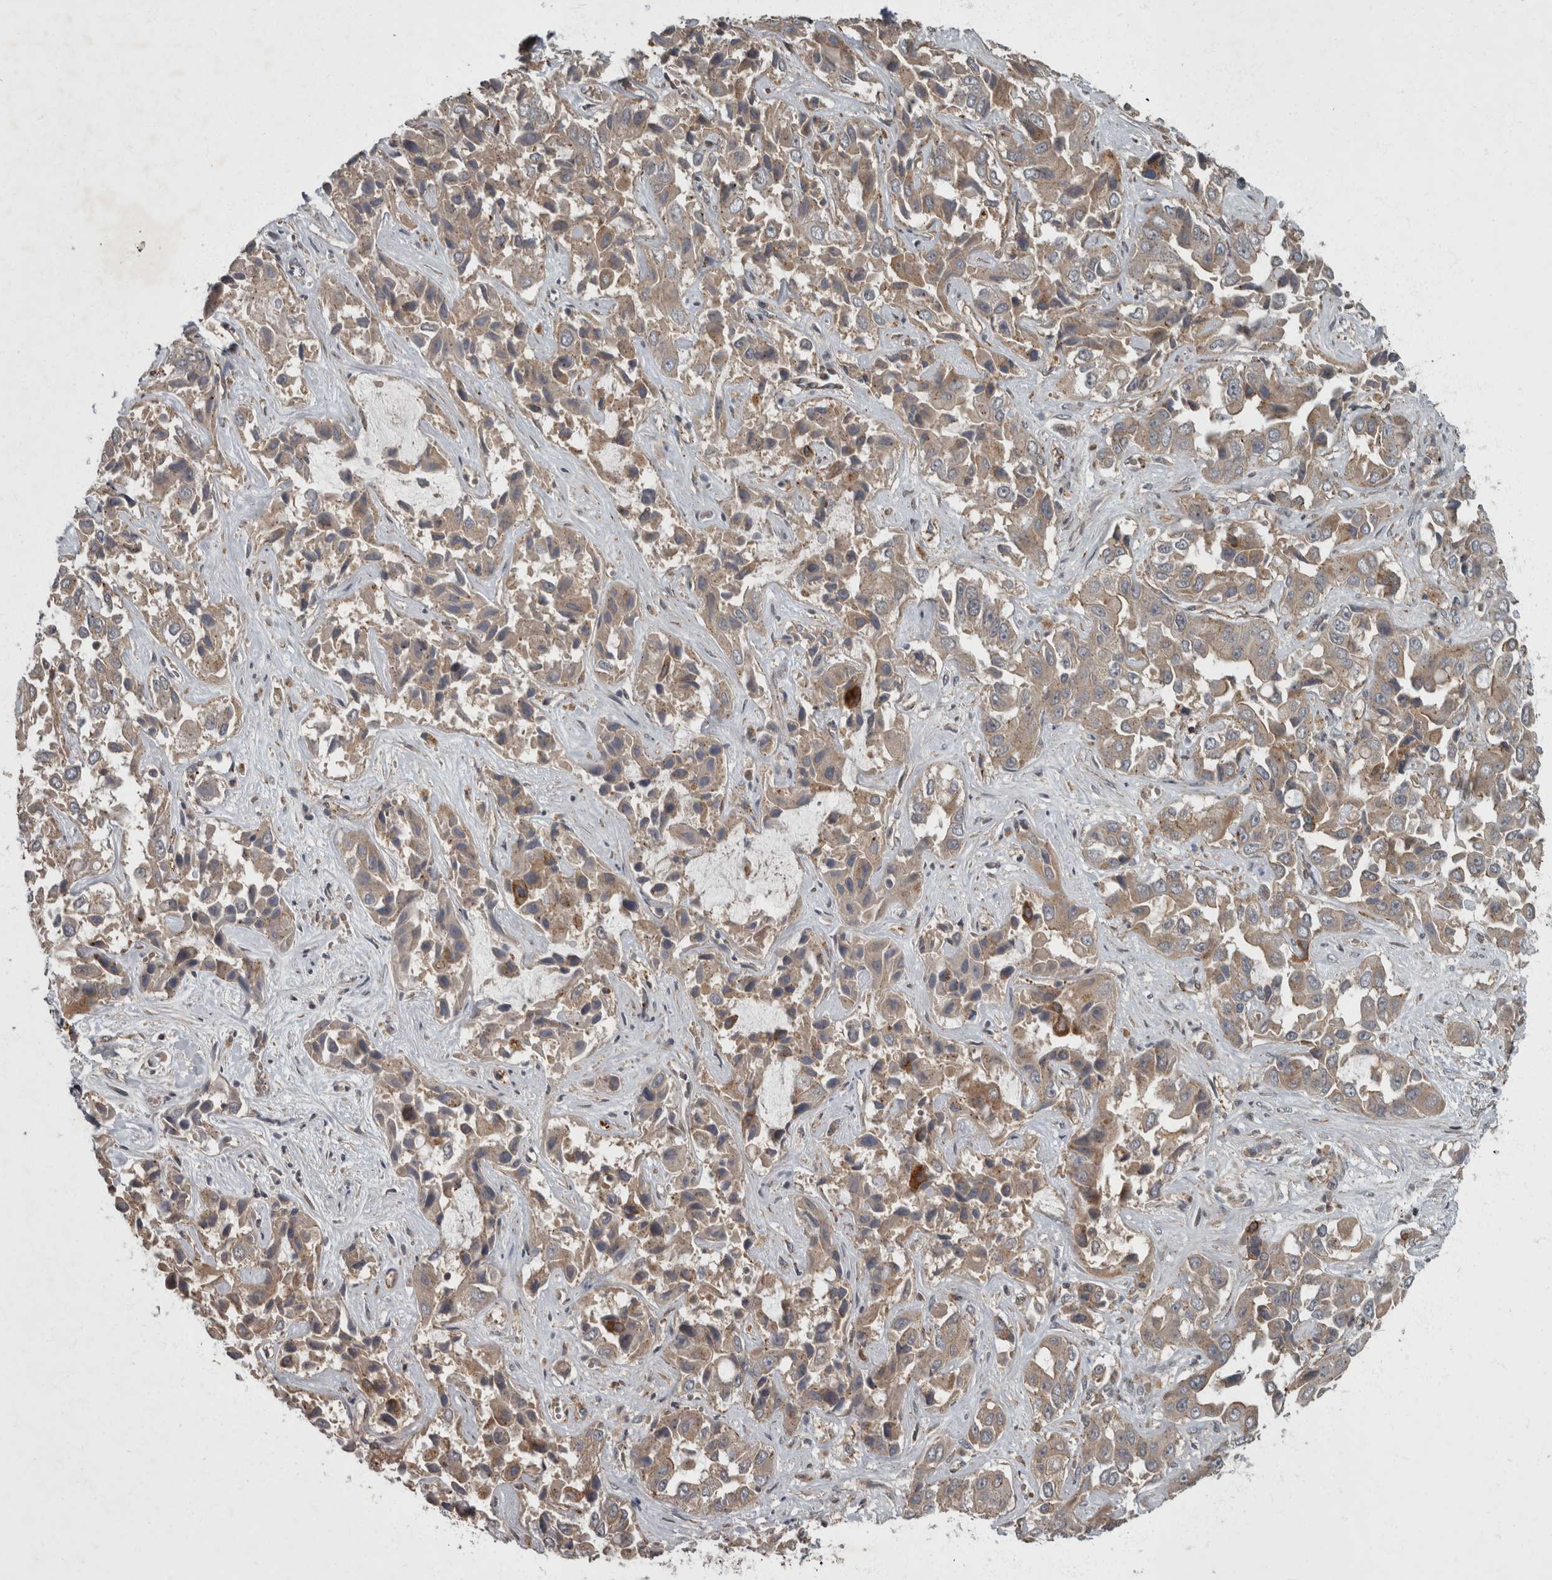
{"staining": {"intensity": "weak", "quantity": ">75%", "location": "cytoplasmic/membranous"}, "tissue": "liver cancer", "cell_type": "Tumor cells", "image_type": "cancer", "snomed": [{"axis": "morphology", "description": "Cholangiocarcinoma"}, {"axis": "topography", "description": "Liver"}], "caption": "Brown immunohistochemical staining in liver cholangiocarcinoma reveals weak cytoplasmic/membranous positivity in about >75% of tumor cells.", "gene": "VEGFD", "patient": {"sex": "female", "age": 52}}